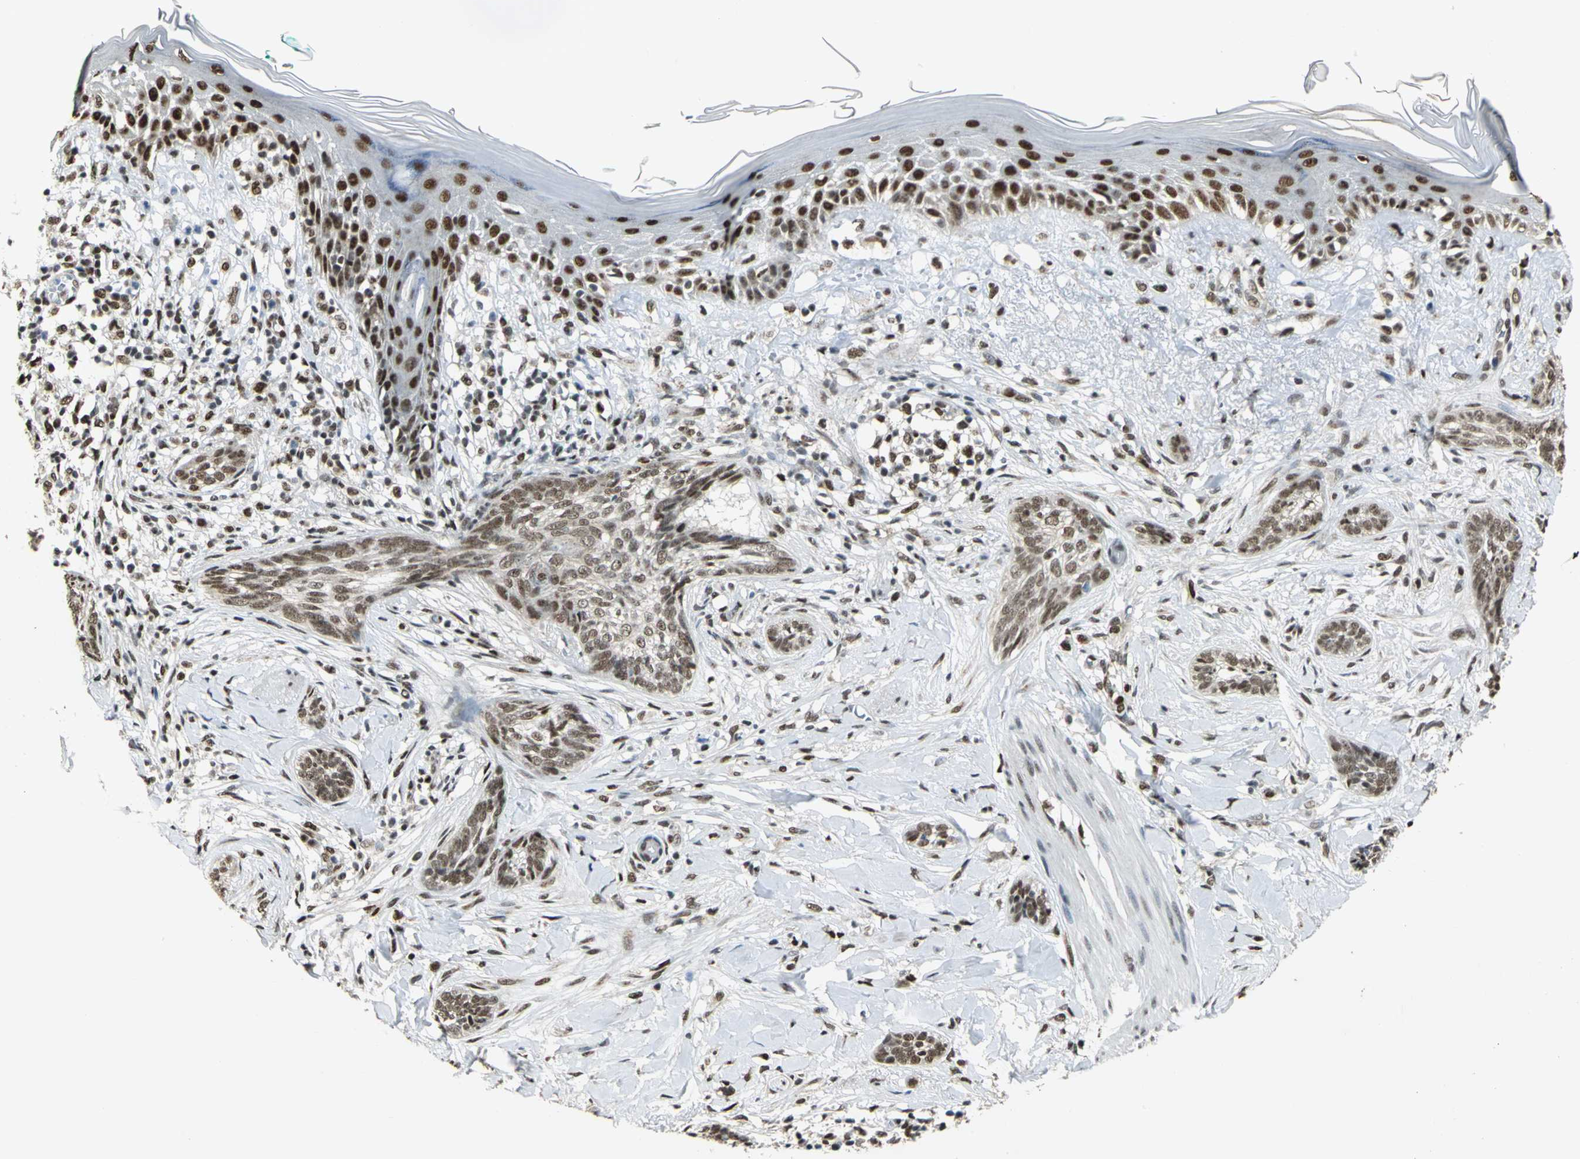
{"staining": {"intensity": "weak", "quantity": "25%-75%", "location": "nuclear"}, "tissue": "skin cancer", "cell_type": "Tumor cells", "image_type": "cancer", "snomed": [{"axis": "morphology", "description": "Basal cell carcinoma"}, {"axis": "topography", "description": "Skin"}], "caption": "Immunohistochemistry (IHC) image of neoplastic tissue: skin cancer (basal cell carcinoma) stained using immunohistochemistry (IHC) displays low levels of weak protein expression localized specifically in the nuclear of tumor cells, appearing as a nuclear brown color.", "gene": "DDX5", "patient": {"sex": "female", "age": 58}}